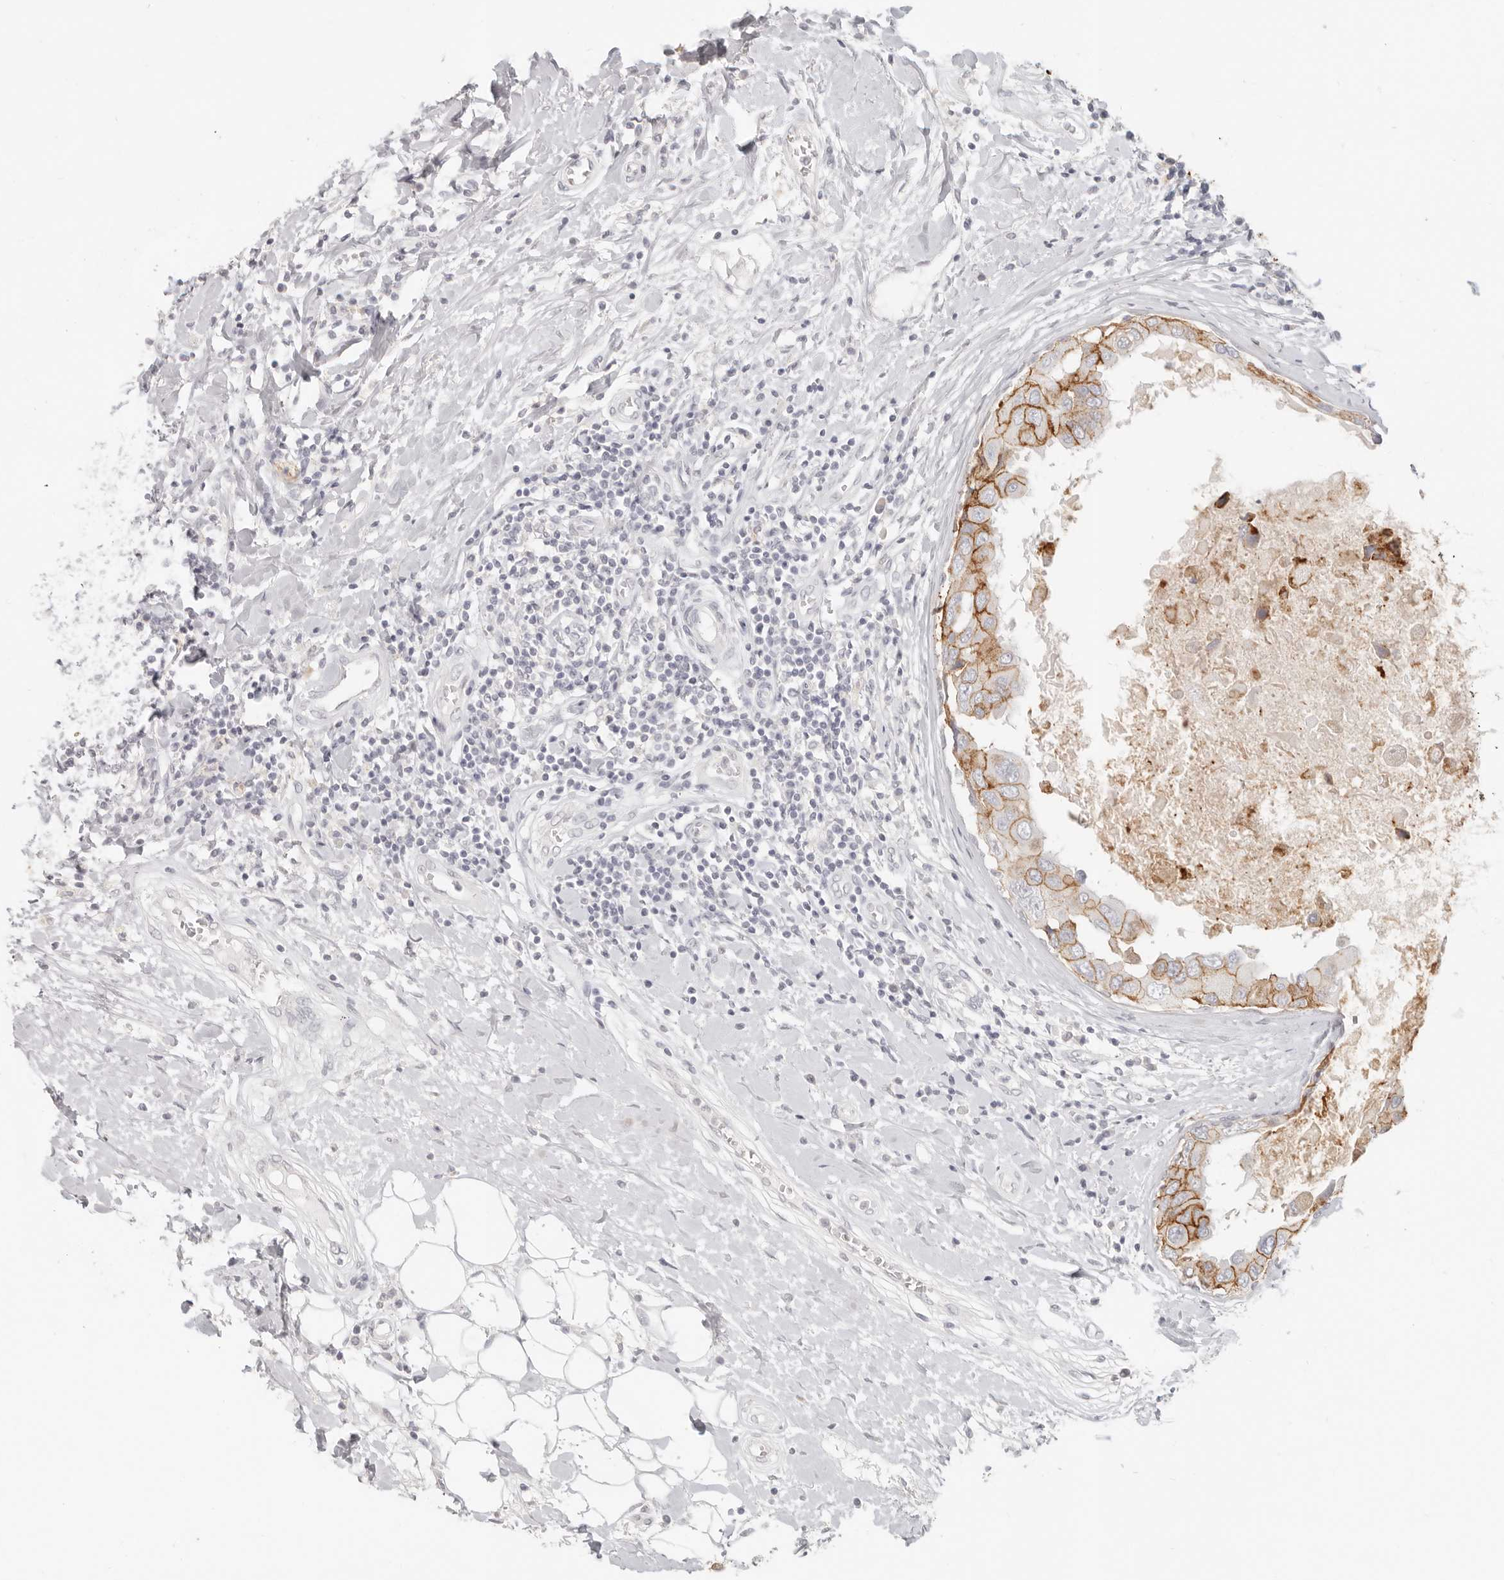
{"staining": {"intensity": "moderate", "quantity": ">75%", "location": "cytoplasmic/membranous"}, "tissue": "breast cancer", "cell_type": "Tumor cells", "image_type": "cancer", "snomed": [{"axis": "morphology", "description": "Duct carcinoma"}, {"axis": "topography", "description": "Breast"}], "caption": "Immunohistochemical staining of human breast cancer (intraductal carcinoma) reveals medium levels of moderate cytoplasmic/membranous expression in approximately >75% of tumor cells.", "gene": "EPCAM", "patient": {"sex": "female", "age": 27}}